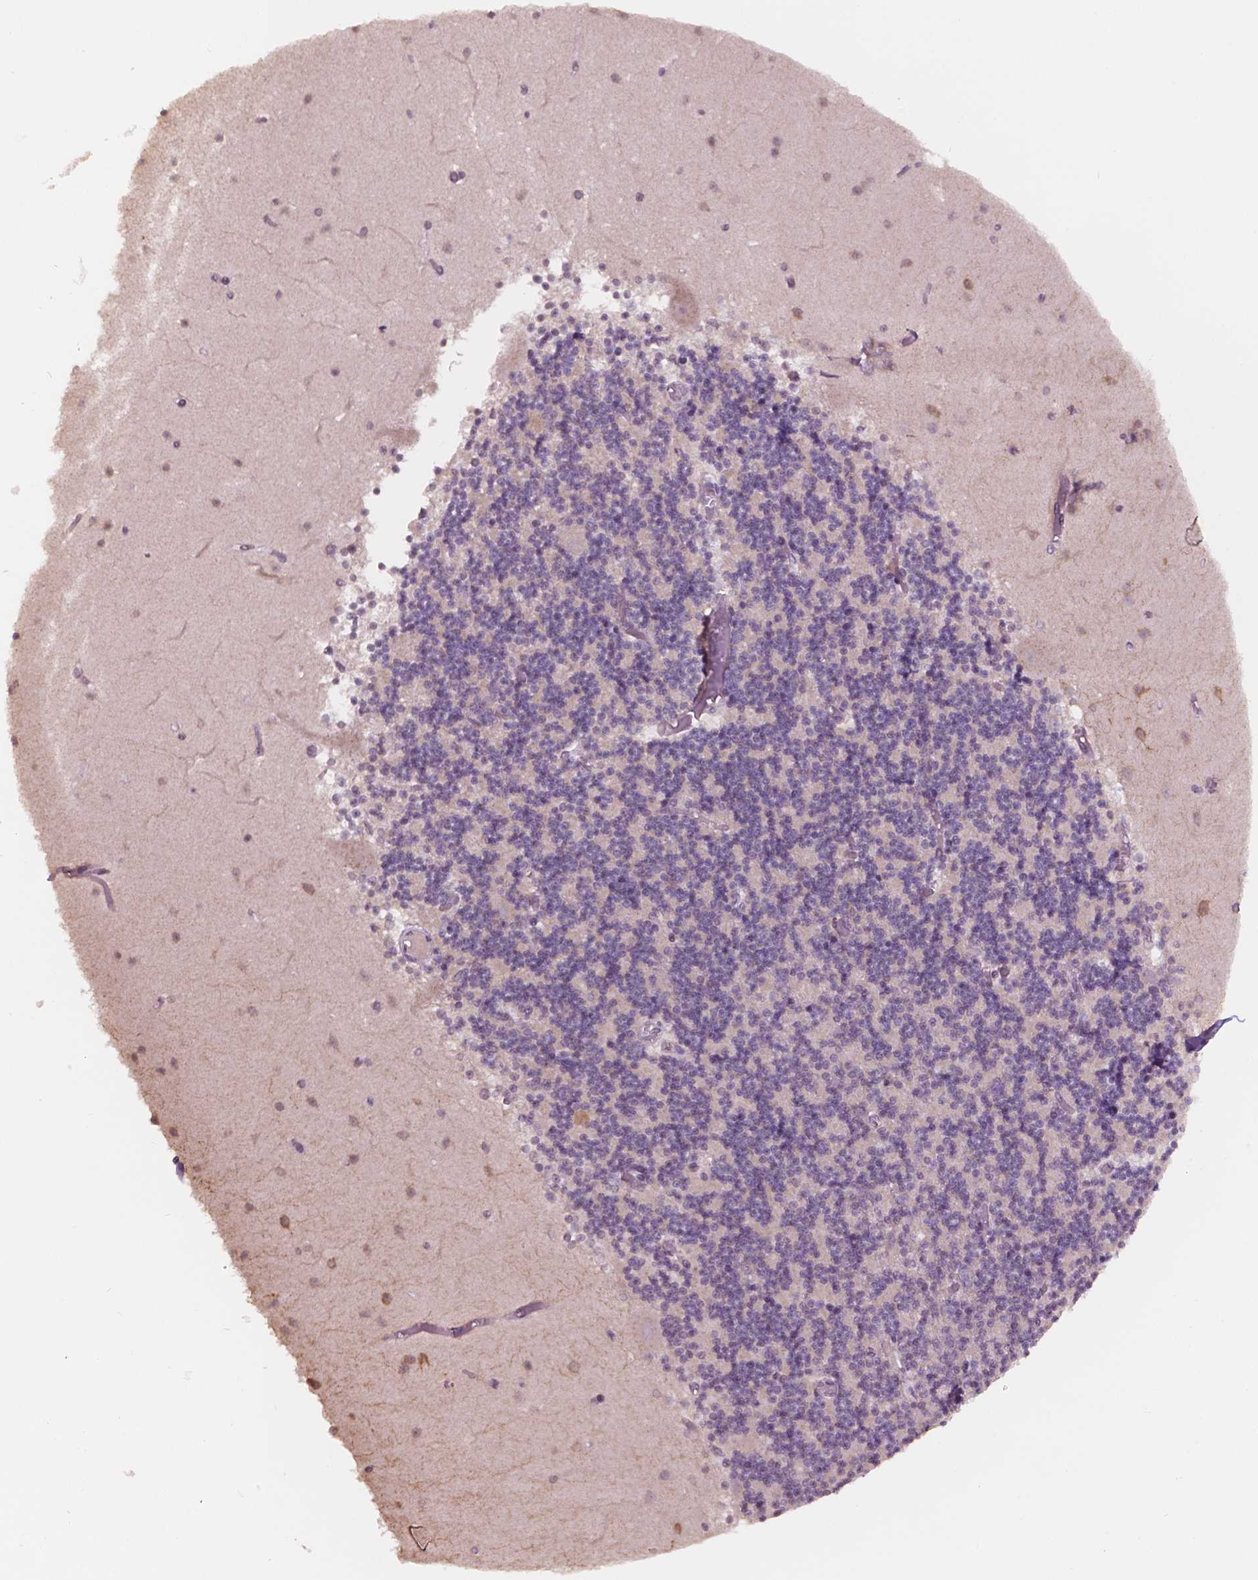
{"staining": {"intensity": "negative", "quantity": "none", "location": "none"}, "tissue": "cerebellum", "cell_type": "Cells in granular layer", "image_type": "normal", "snomed": [{"axis": "morphology", "description": "Normal tissue, NOS"}, {"axis": "topography", "description": "Cerebellum"}], "caption": "Cells in granular layer show no significant protein expression in normal cerebellum. Nuclei are stained in blue.", "gene": "NOS1AP", "patient": {"sex": "female", "age": 28}}